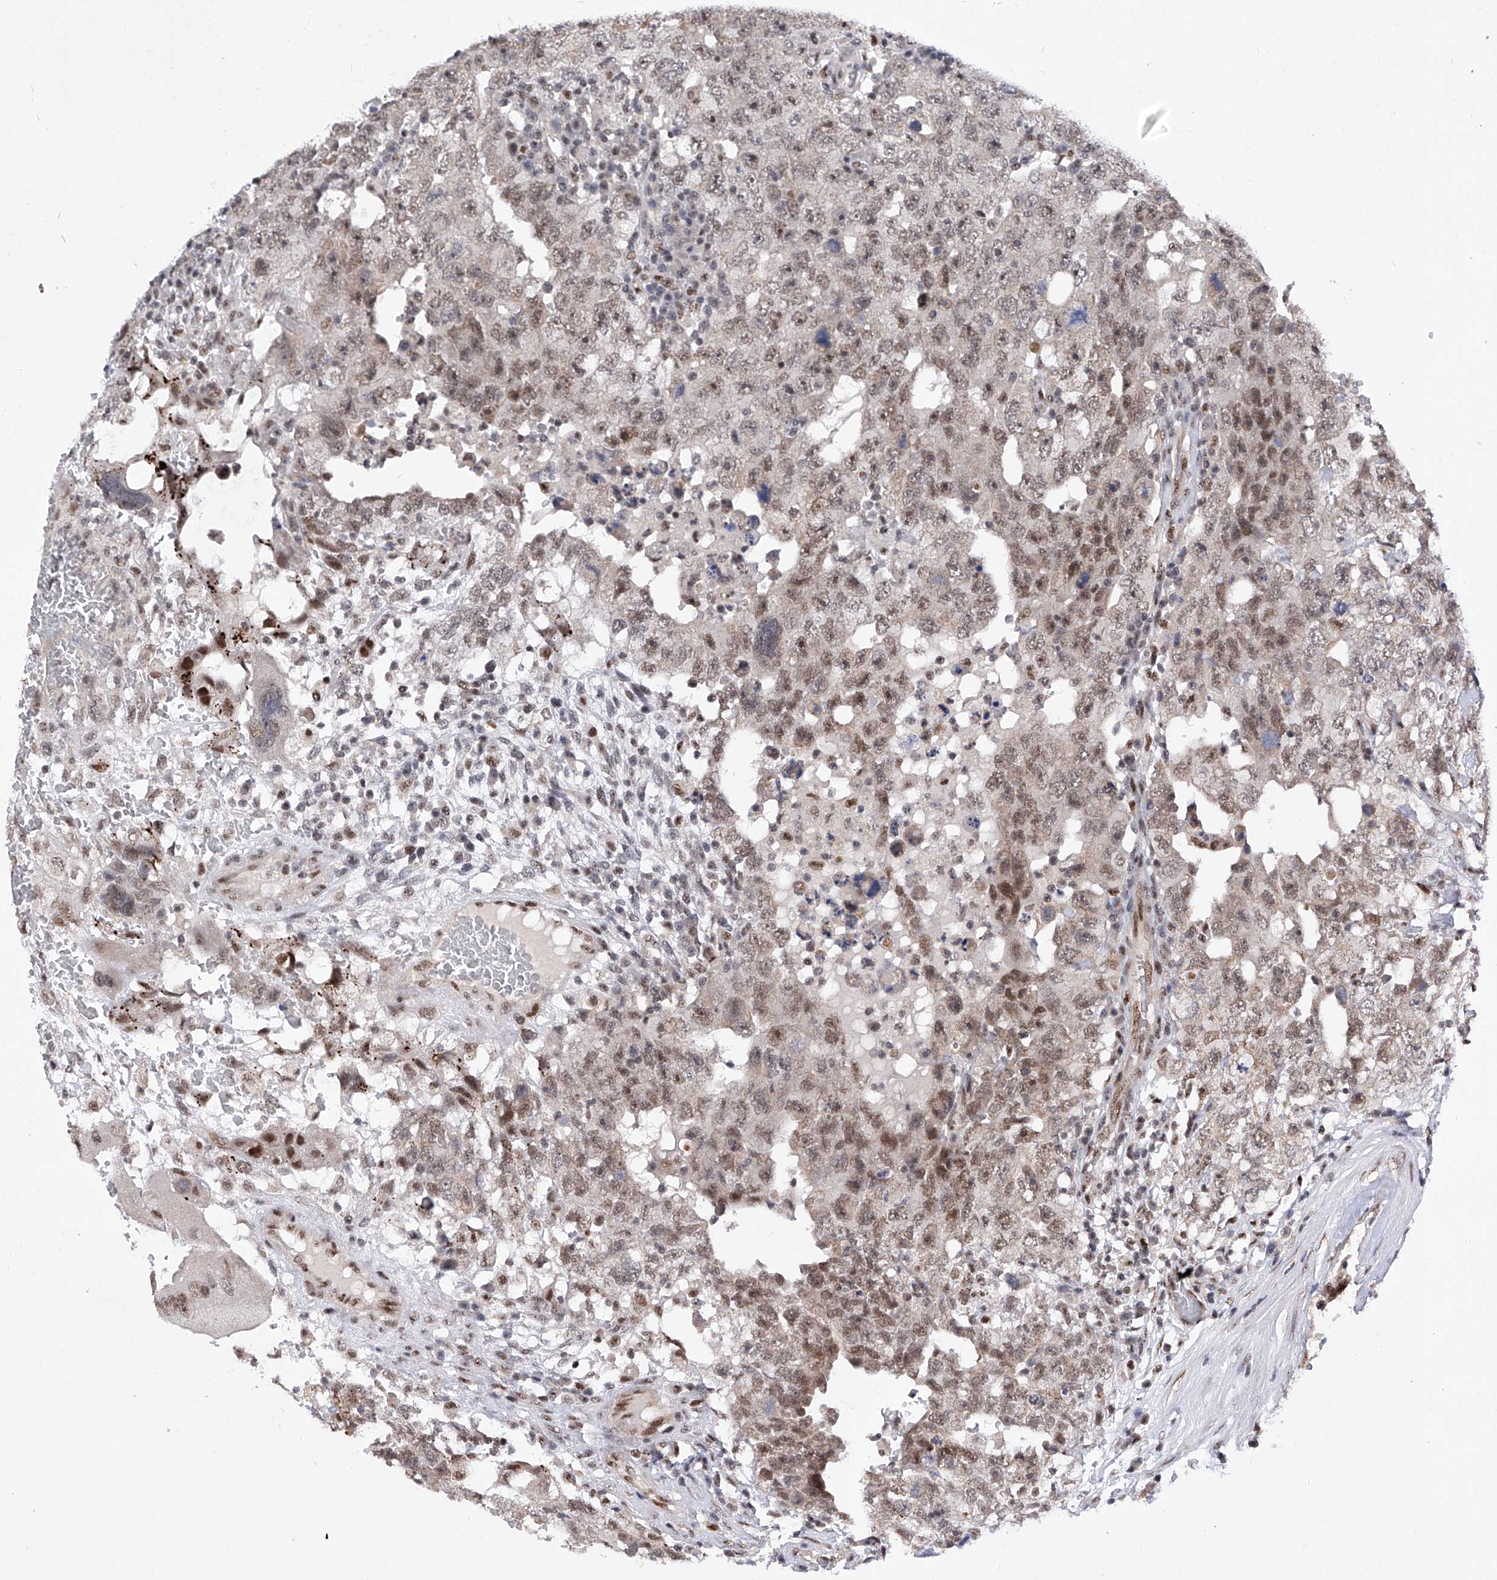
{"staining": {"intensity": "moderate", "quantity": ">75%", "location": "nuclear"}, "tissue": "testis cancer", "cell_type": "Tumor cells", "image_type": "cancer", "snomed": [{"axis": "morphology", "description": "Carcinoma, Embryonal, NOS"}, {"axis": "topography", "description": "Testis"}], "caption": "IHC staining of testis embryonal carcinoma, which reveals medium levels of moderate nuclear positivity in approximately >75% of tumor cells indicating moderate nuclear protein expression. The staining was performed using DAB (3,3'-diaminobenzidine) (brown) for protein detection and nuclei were counterstained in hematoxylin (blue).", "gene": "RAD54L", "patient": {"sex": "male", "age": 26}}